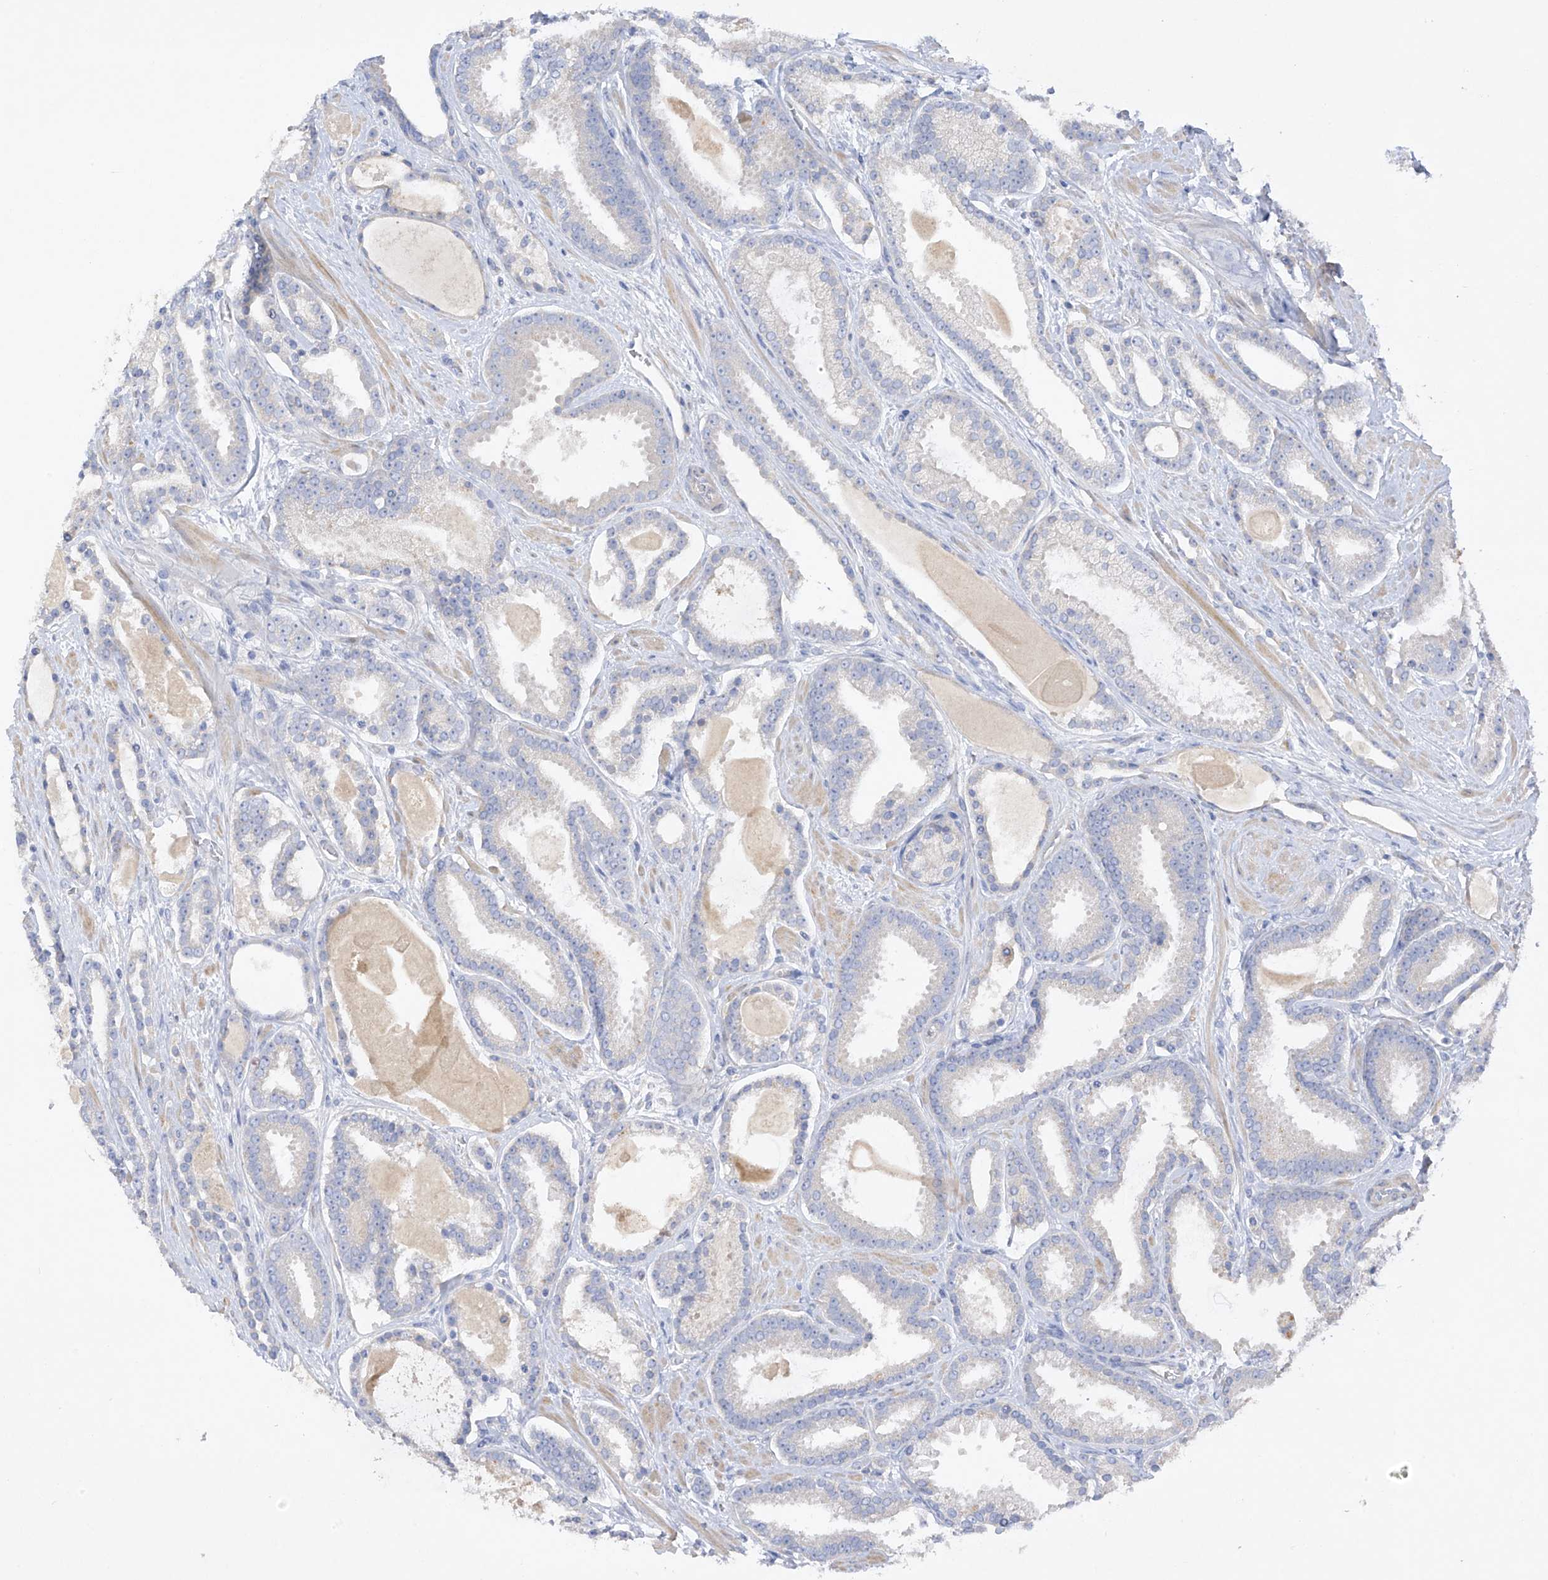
{"staining": {"intensity": "negative", "quantity": "none", "location": "none"}, "tissue": "prostate cancer", "cell_type": "Tumor cells", "image_type": "cancer", "snomed": [{"axis": "morphology", "description": "Adenocarcinoma, High grade"}, {"axis": "topography", "description": "Prostate"}], "caption": "Tumor cells are negative for protein expression in human prostate cancer (high-grade adenocarcinoma).", "gene": "PRSS12", "patient": {"sex": "male", "age": 60}}